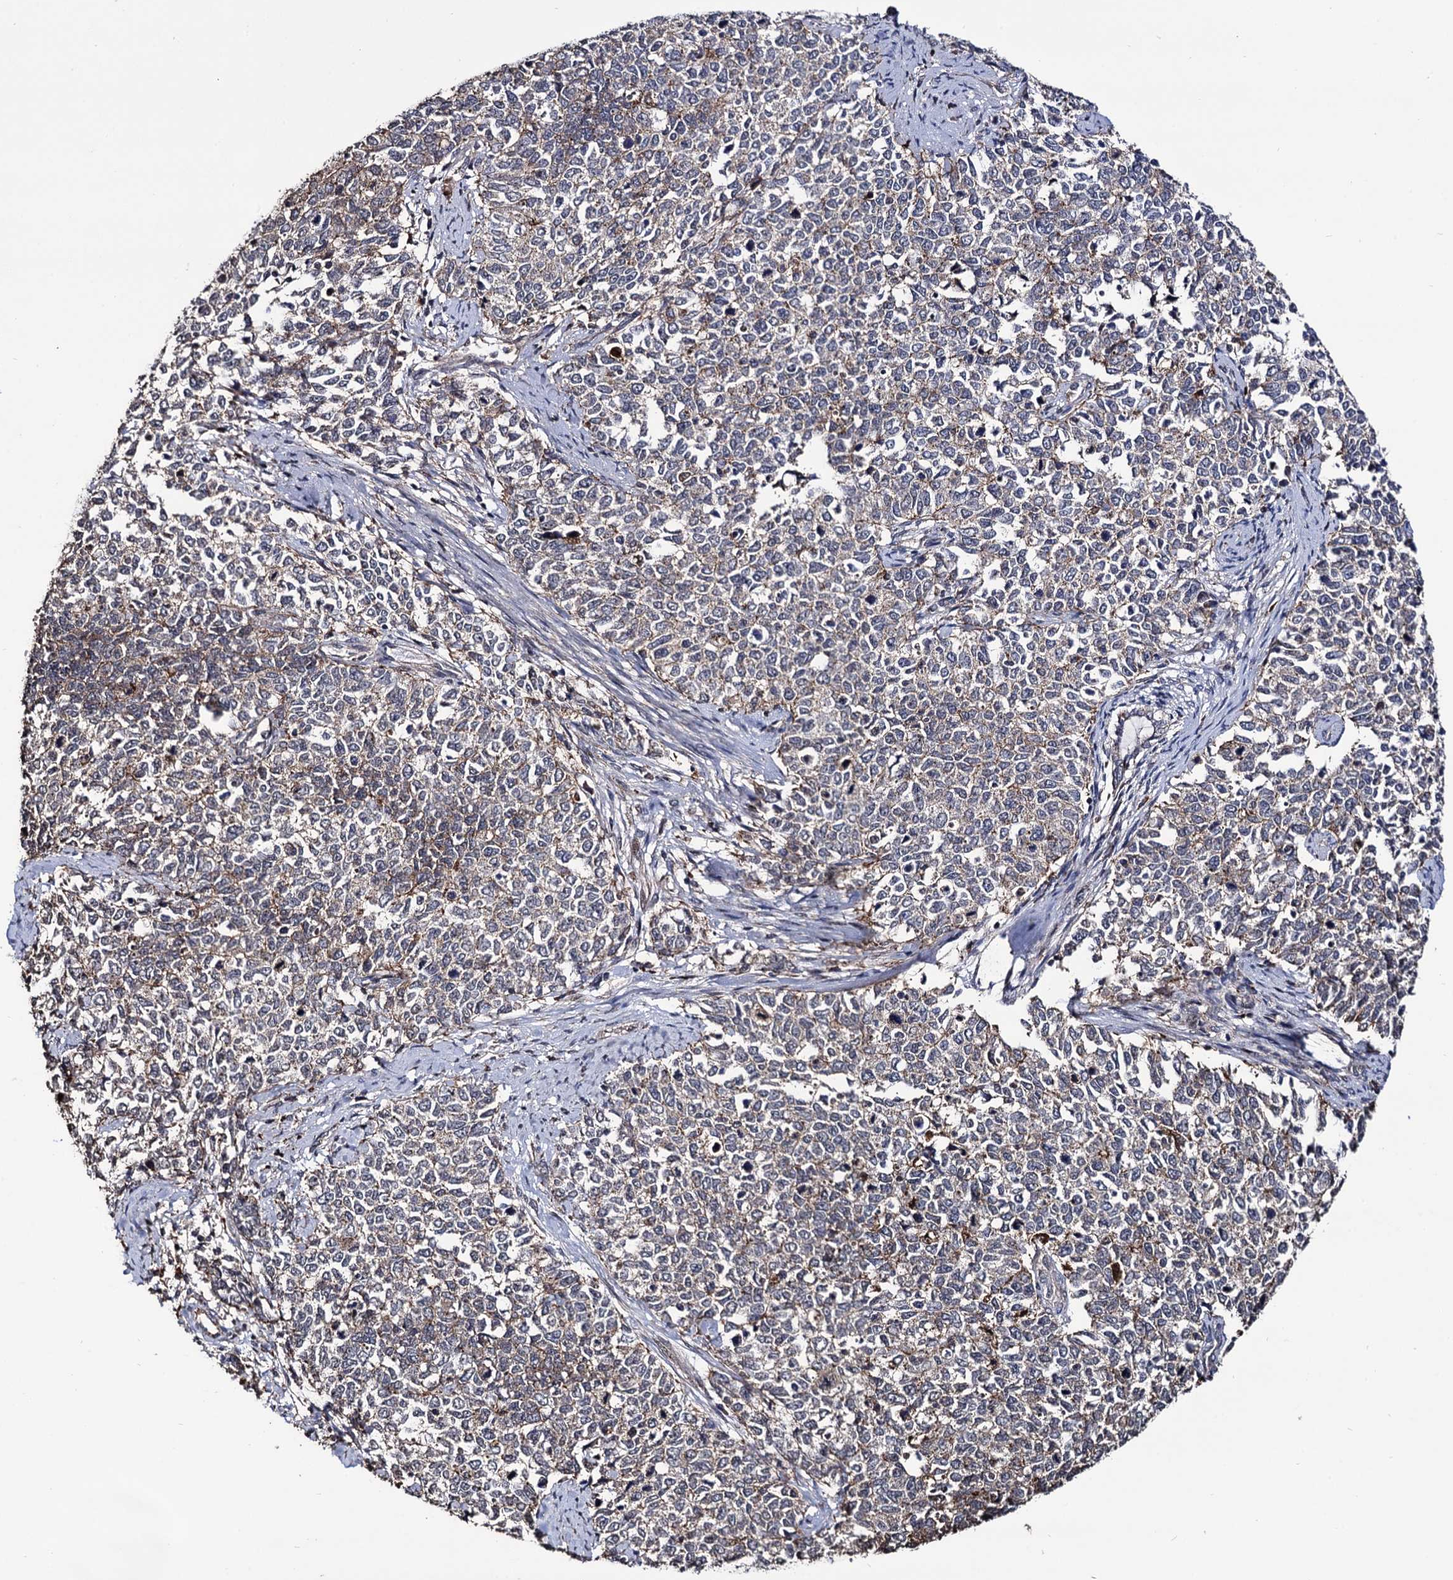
{"staining": {"intensity": "weak", "quantity": "25%-75%", "location": "cytoplasmic/membranous"}, "tissue": "cervical cancer", "cell_type": "Tumor cells", "image_type": "cancer", "snomed": [{"axis": "morphology", "description": "Squamous cell carcinoma, NOS"}, {"axis": "topography", "description": "Cervix"}], "caption": "Brown immunohistochemical staining in human squamous cell carcinoma (cervical) displays weak cytoplasmic/membranous positivity in approximately 25%-75% of tumor cells.", "gene": "MICAL2", "patient": {"sex": "female", "age": 63}}